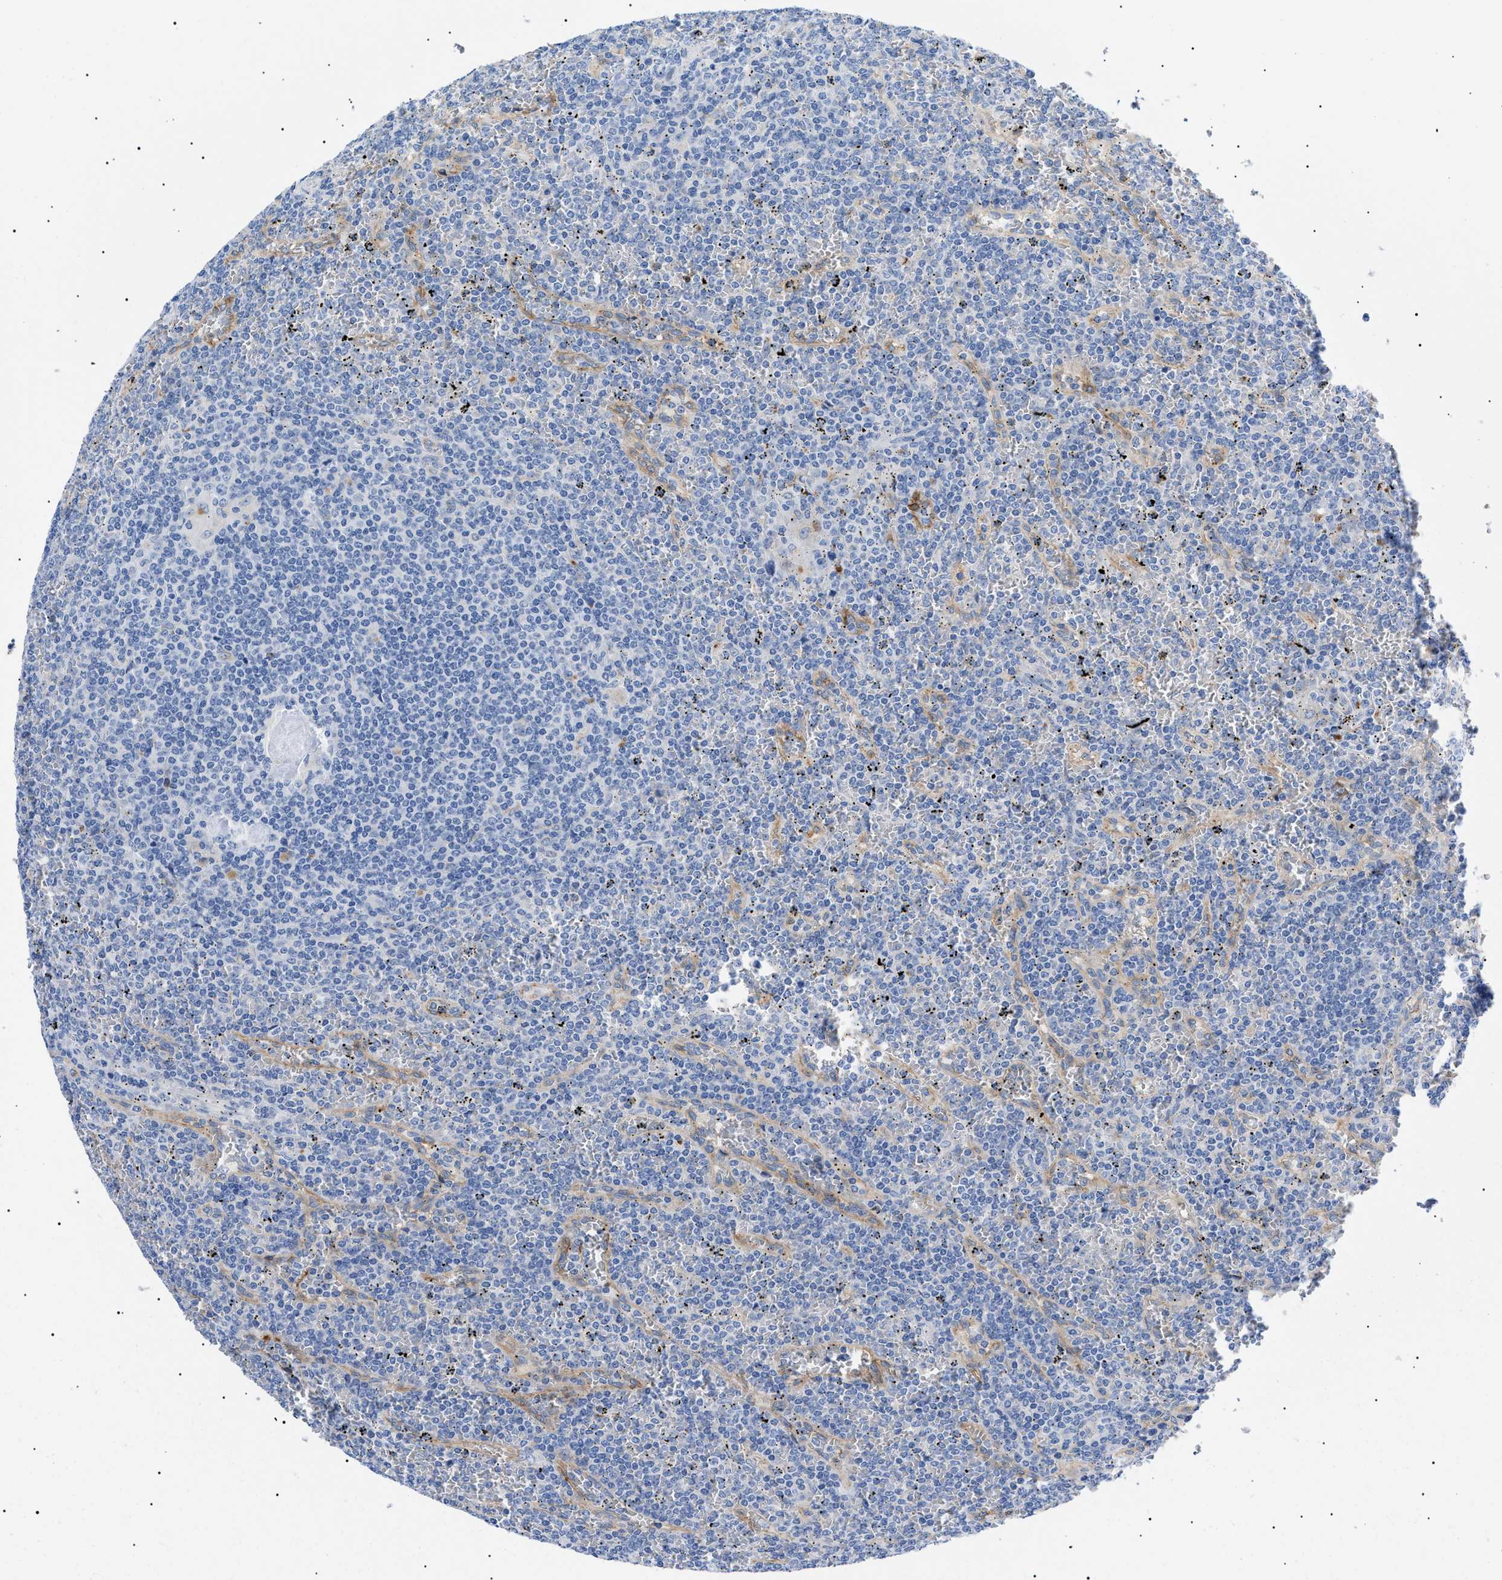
{"staining": {"intensity": "negative", "quantity": "none", "location": "none"}, "tissue": "lymphoma", "cell_type": "Tumor cells", "image_type": "cancer", "snomed": [{"axis": "morphology", "description": "Malignant lymphoma, non-Hodgkin's type, Low grade"}, {"axis": "topography", "description": "Spleen"}], "caption": "Immunohistochemical staining of low-grade malignant lymphoma, non-Hodgkin's type reveals no significant positivity in tumor cells.", "gene": "ACKR1", "patient": {"sex": "female", "age": 19}}